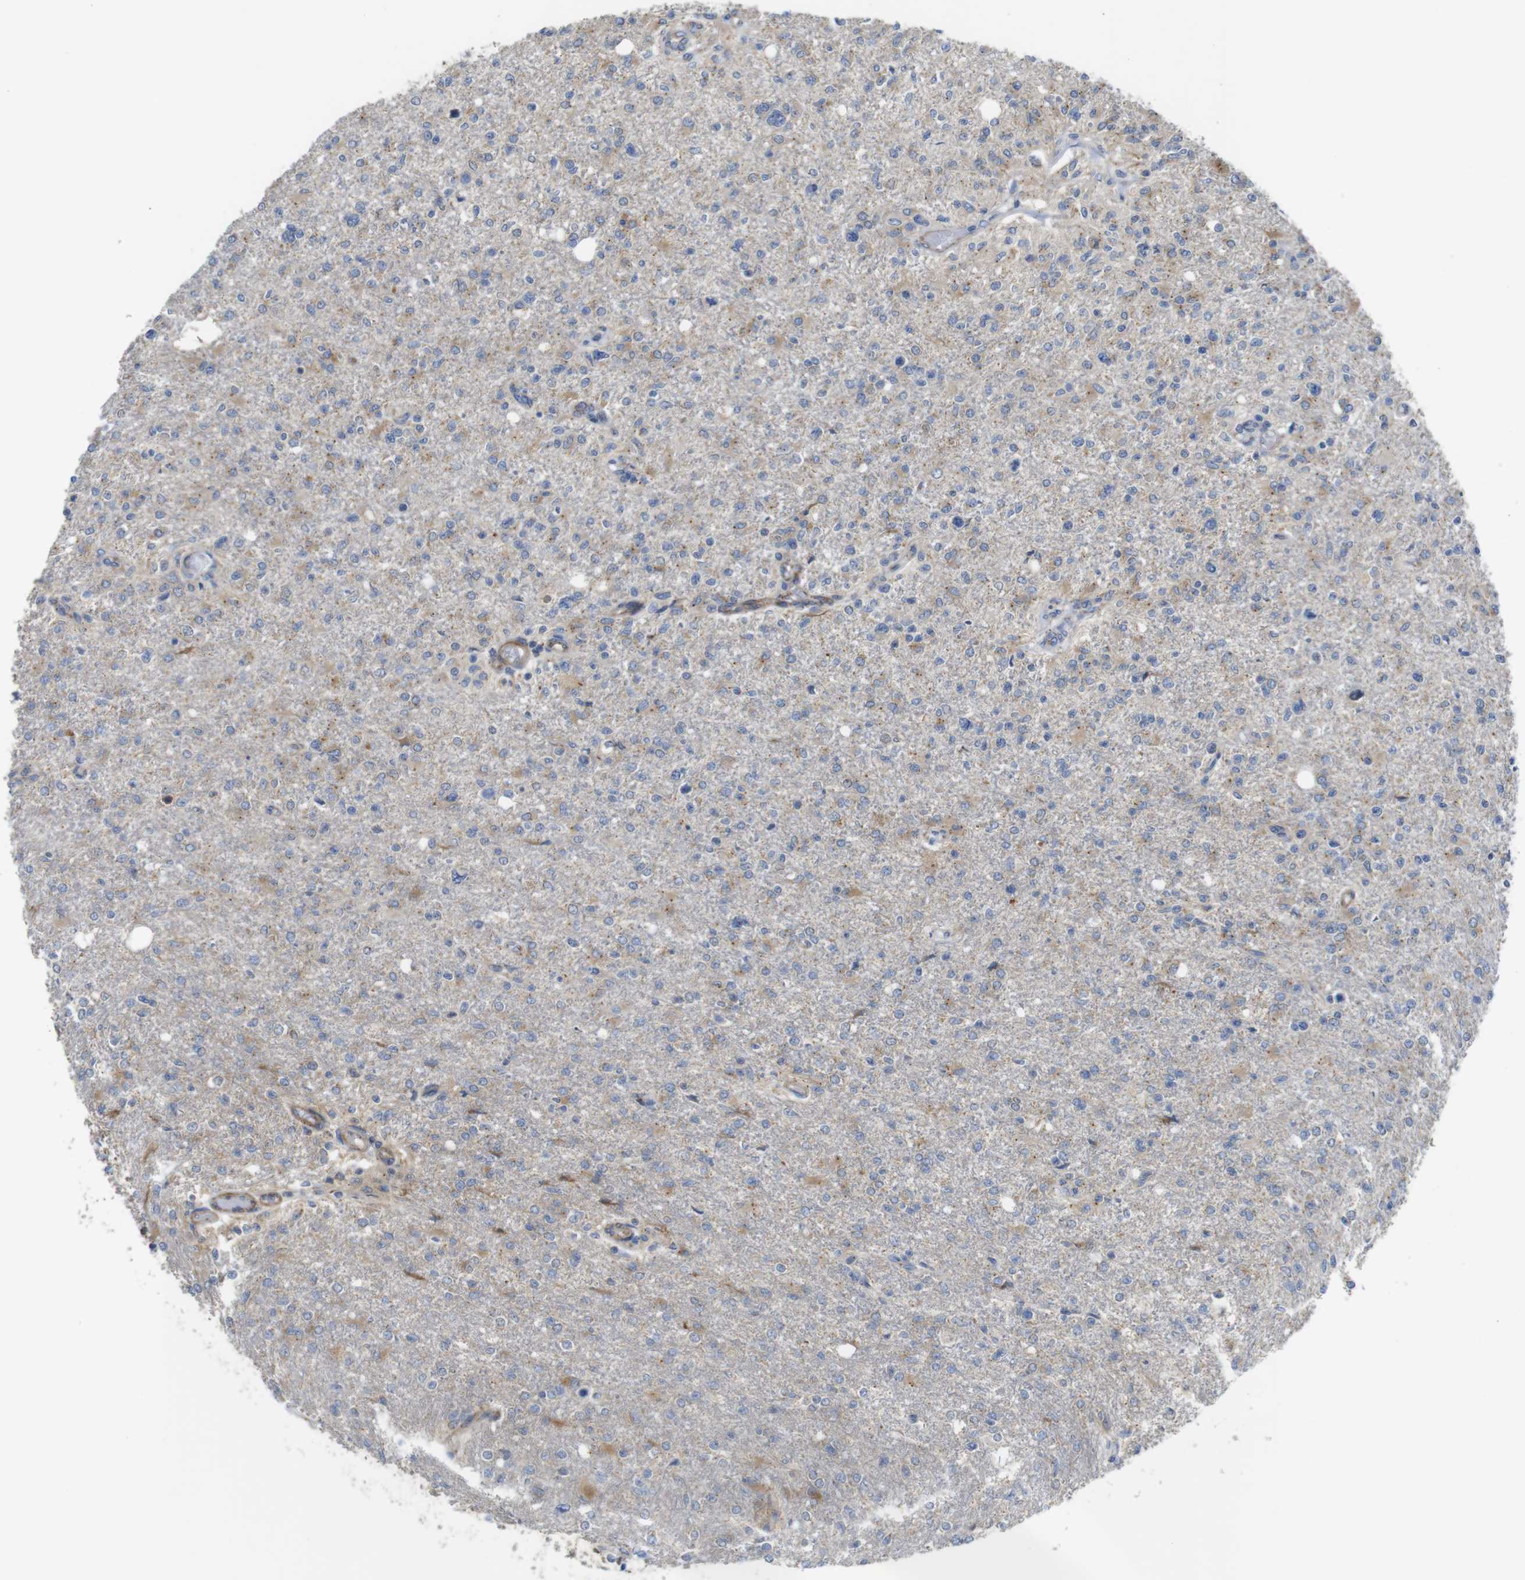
{"staining": {"intensity": "weak", "quantity": "25%-75%", "location": "cytoplasmic/membranous"}, "tissue": "glioma", "cell_type": "Tumor cells", "image_type": "cancer", "snomed": [{"axis": "morphology", "description": "Glioma, malignant, High grade"}, {"axis": "topography", "description": "Cerebral cortex"}], "caption": "Weak cytoplasmic/membranous protein positivity is seen in about 25%-75% of tumor cells in glioma.", "gene": "DDRGK1", "patient": {"sex": "male", "age": 76}}